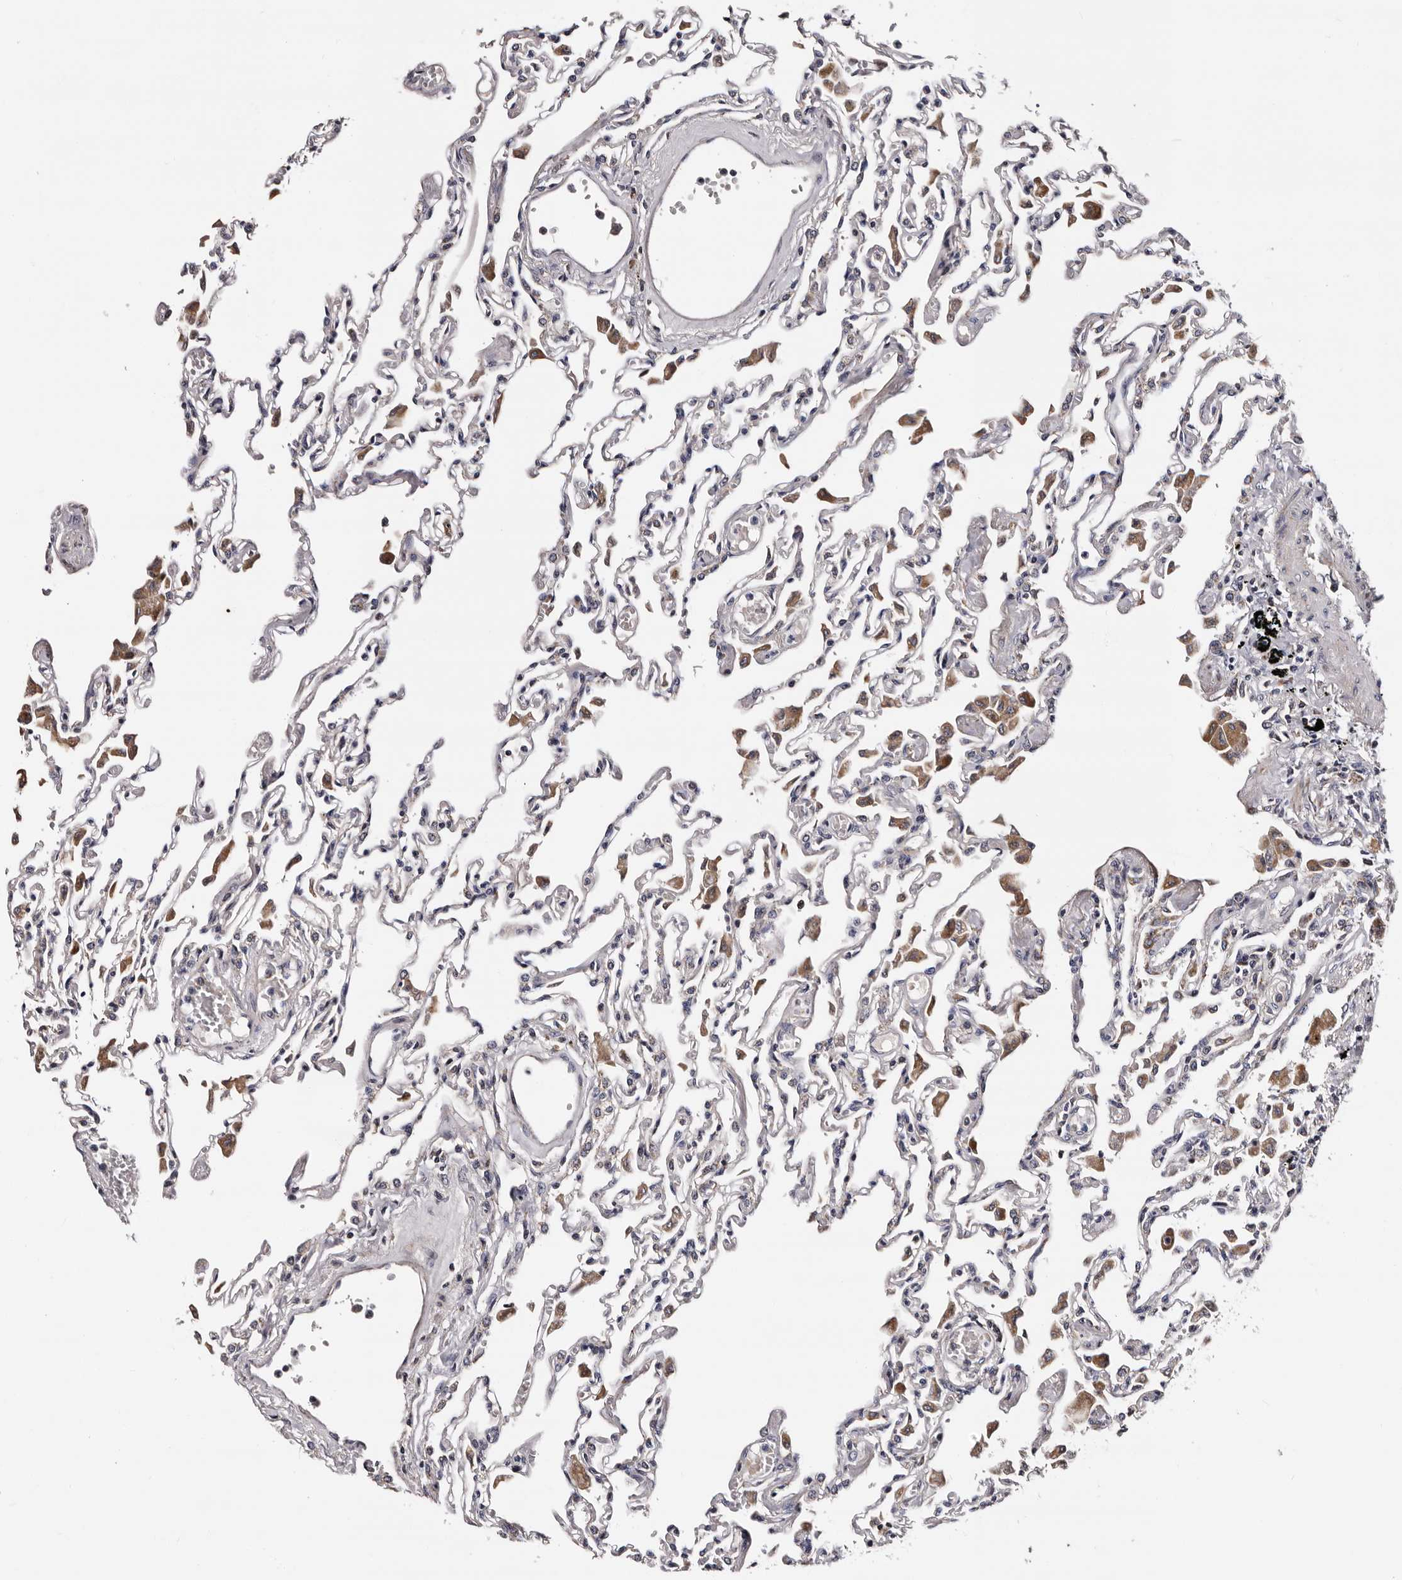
{"staining": {"intensity": "moderate", "quantity": "<25%", "location": "cytoplasmic/membranous"}, "tissue": "lung", "cell_type": "Alveolar cells", "image_type": "normal", "snomed": [{"axis": "morphology", "description": "Normal tissue, NOS"}, {"axis": "topography", "description": "Bronchus"}, {"axis": "topography", "description": "Lung"}], "caption": "IHC photomicrograph of benign human lung stained for a protein (brown), which reveals low levels of moderate cytoplasmic/membranous positivity in about <25% of alveolar cells.", "gene": "TAF4B", "patient": {"sex": "female", "age": 49}}